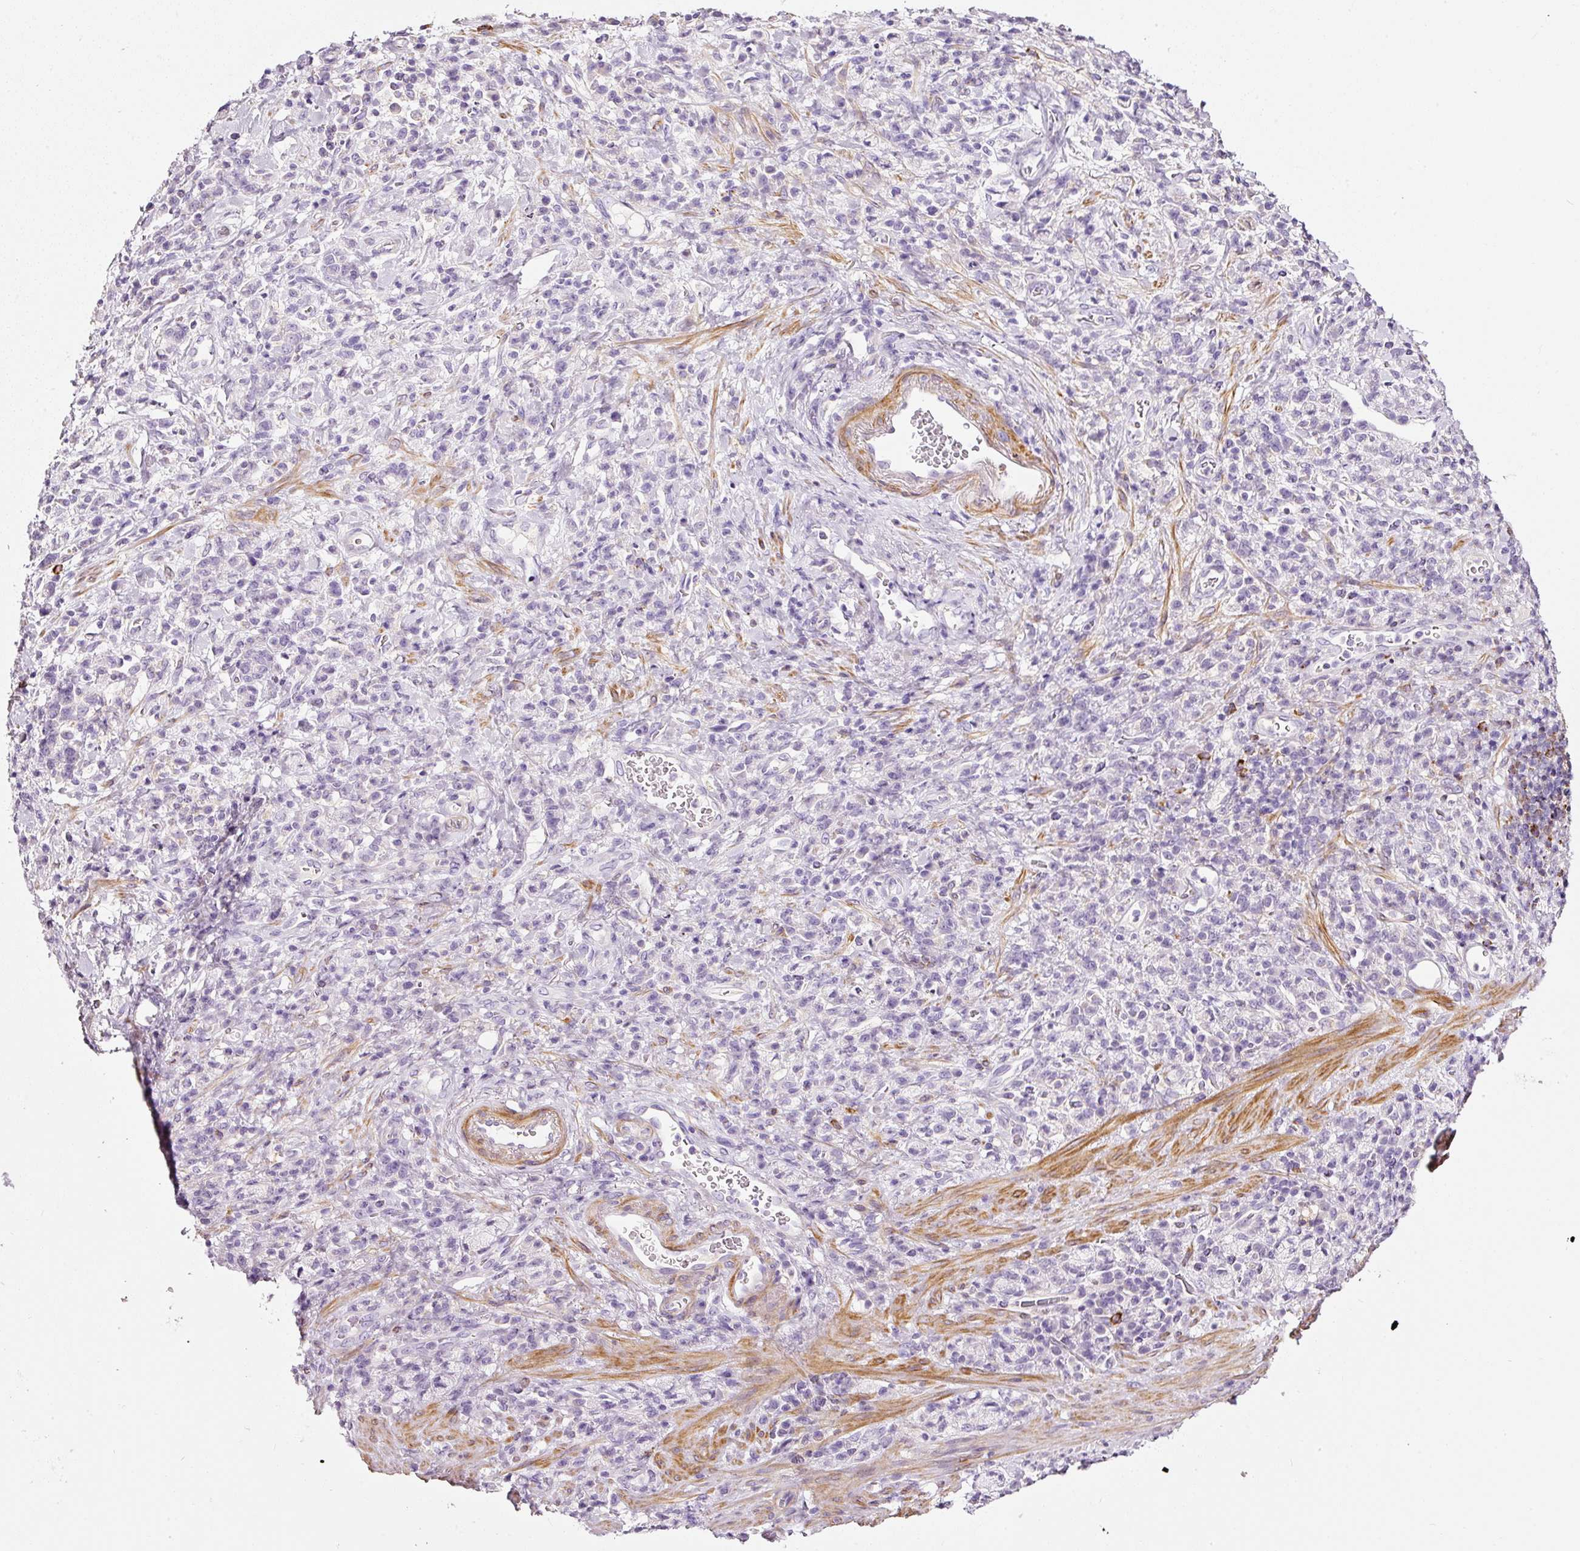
{"staining": {"intensity": "negative", "quantity": "none", "location": "none"}, "tissue": "stomach cancer", "cell_type": "Tumor cells", "image_type": "cancer", "snomed": [{"axis": "morphology", "description": "Adenocarcinoma, NOS"}, {"axis": "topography", "description": "Stomach"}], "caption": "Adenocarcinoma (stomach) was stained to show a protein in brown. There is no significant staining in tumor cells.", "gene": "CYB561A3", "patient": {"sex": "male", "age": 77}}